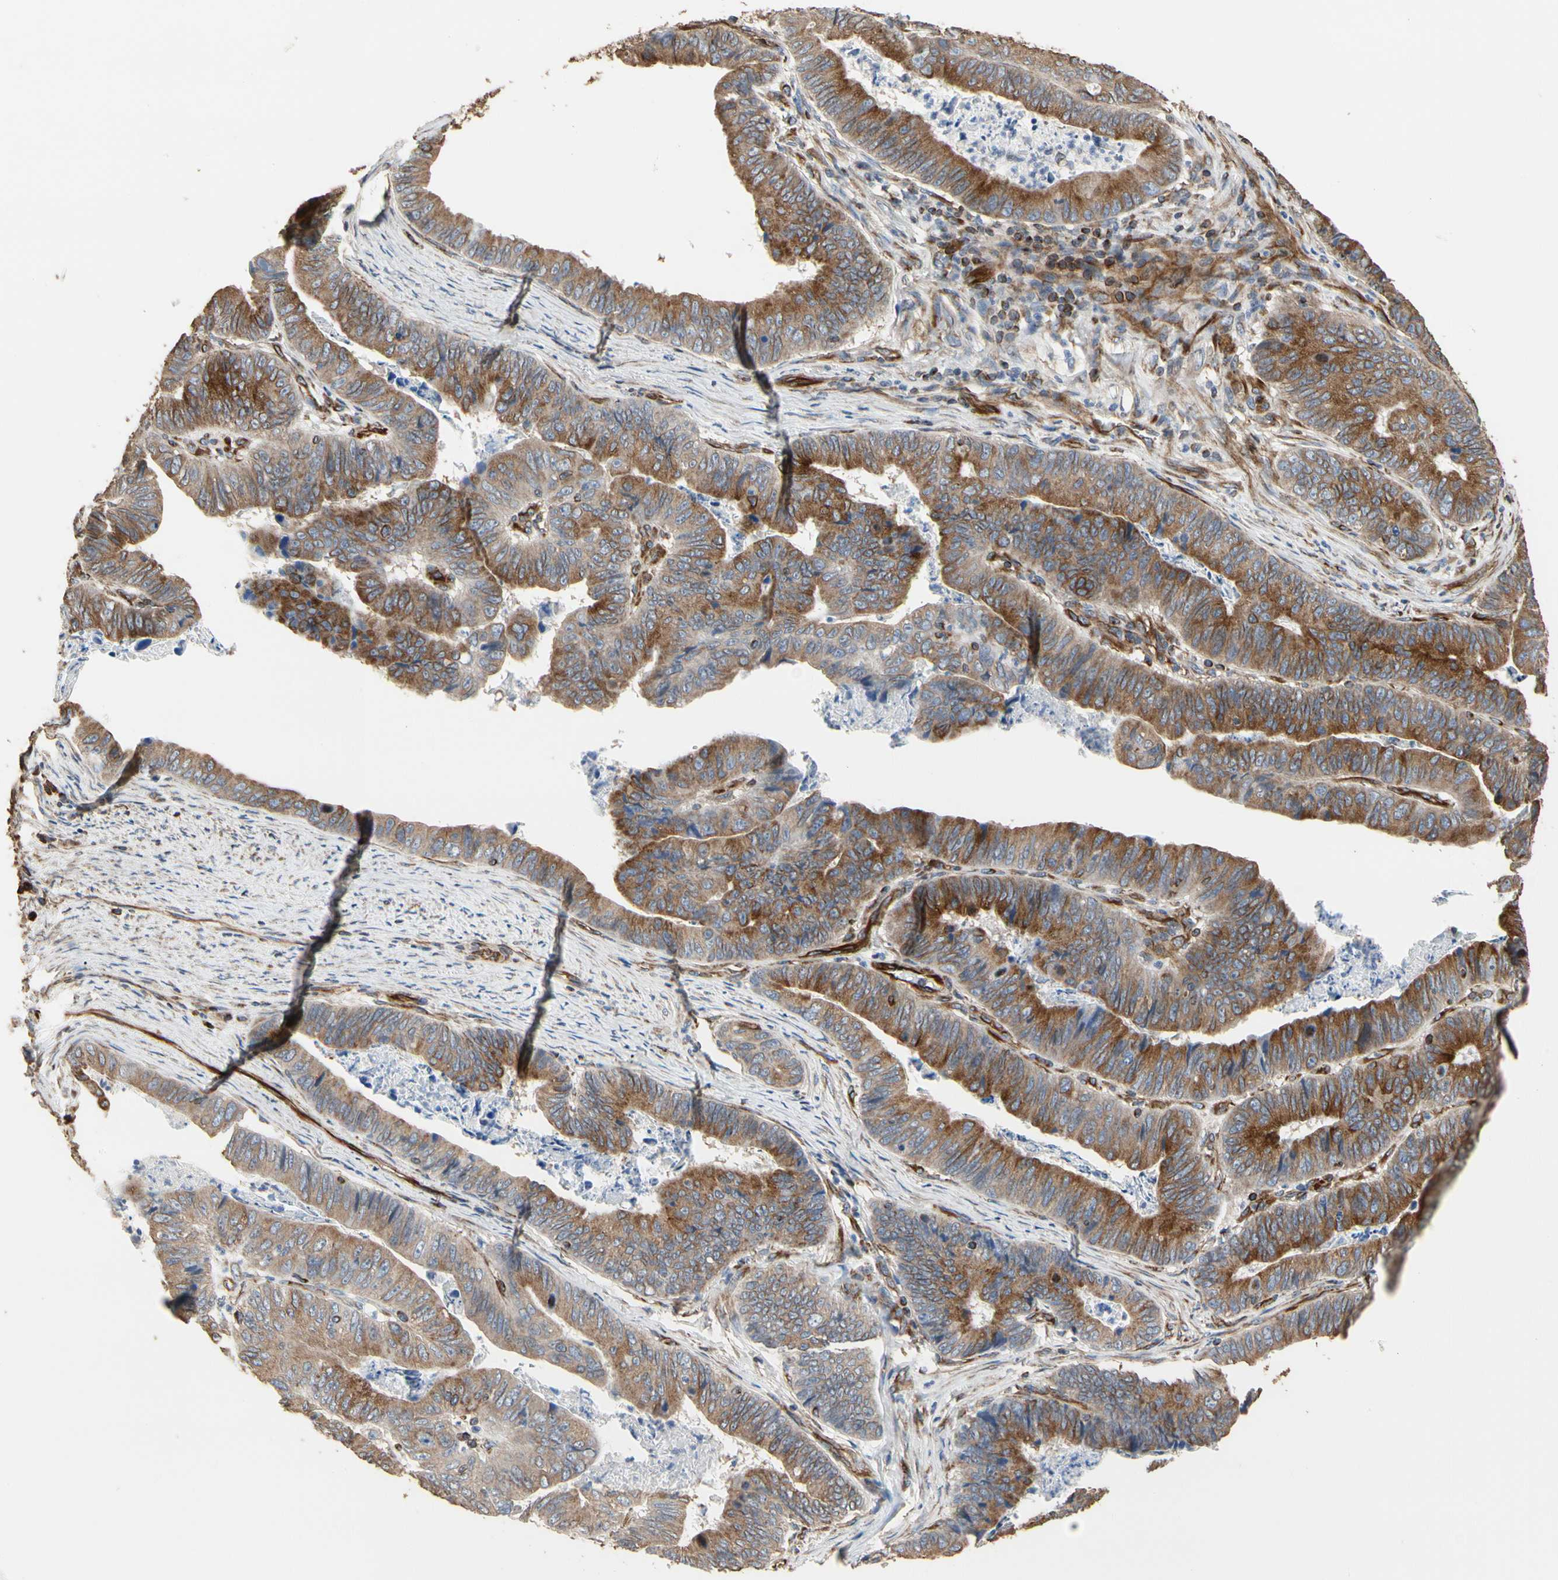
{"staining": {"intensity": "moderate", "quantity": "25%-75%", "location": "cytoplasmic/membranous"}, "tissue": "stomach cancer", "cell_type": "Tumor cells", "image_type": "cancer", "snomed": [{"axis": "morphology", "description": "Adenocarcinoma, NOS"}, {"axis": "topography", "description": "Stomach, lower"}], "caption": "Brown immunohistochemical staining in adenocarcinoma (stomach) displays moderate cytoplasmic/membranous staining in about 25%-75% of tumor cells. (DAB (3,3'-diaminobenzidine) IHC with brightfield microscopy, high magnification).", "gene": "TUBA1A", "patient": {"sex": "male", "age": 77}}